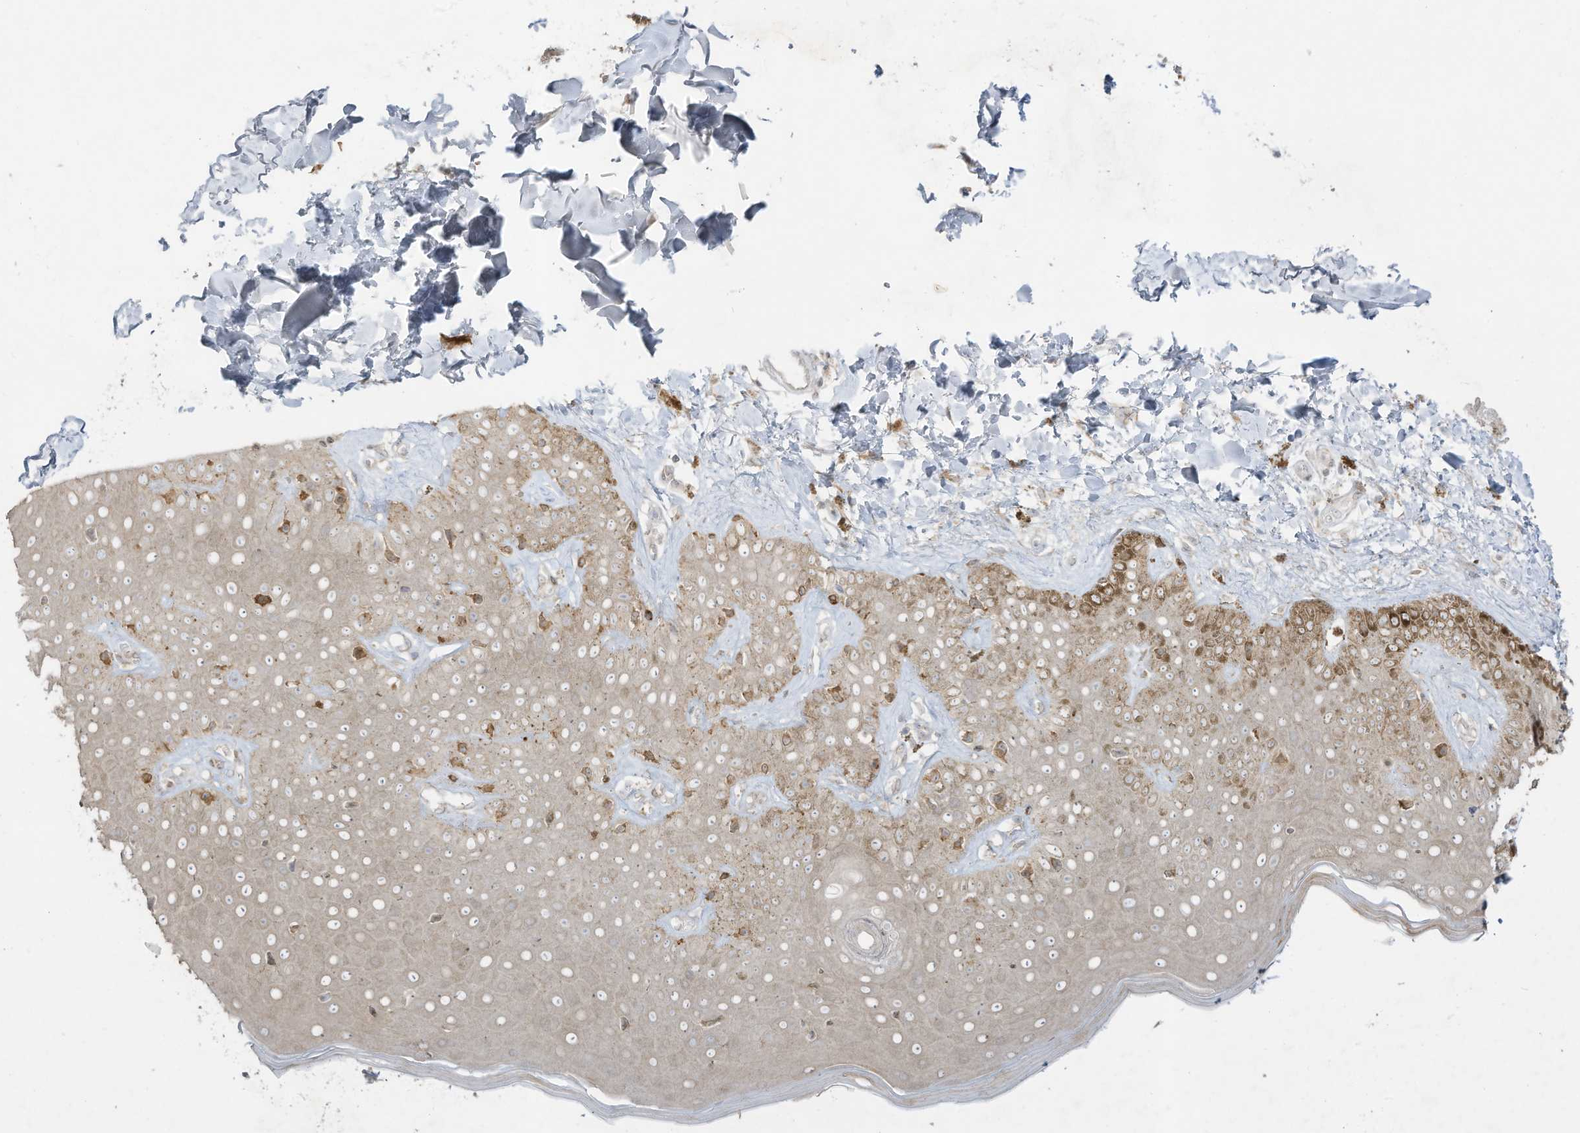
{"staining": {"intensity": "moderate", "quantity": ">75%", "location": "cytoplasmic/membranous"}, "tissue": "skin", "cell_type": "Fibroblasts", "image_type": "normal", "snomed": [{"axis": "morphology", "description": "Normal tissue, NOS"}, {"axis": "topography", "description": "Skin"}], "caption": "Immunohistochemical staining of unremarkable skin demonstrates moderate cytoplasmic/membranous protein staining in about >75% of fibroblasts. The staining was performed using DAB (3,3'-diaminobenzidine), with brown indicating positive protein expression. Nuclei are stained blue with hematoxylin.", "gene": "PTK6", "patient": {"sex": "male", "age": 52}}